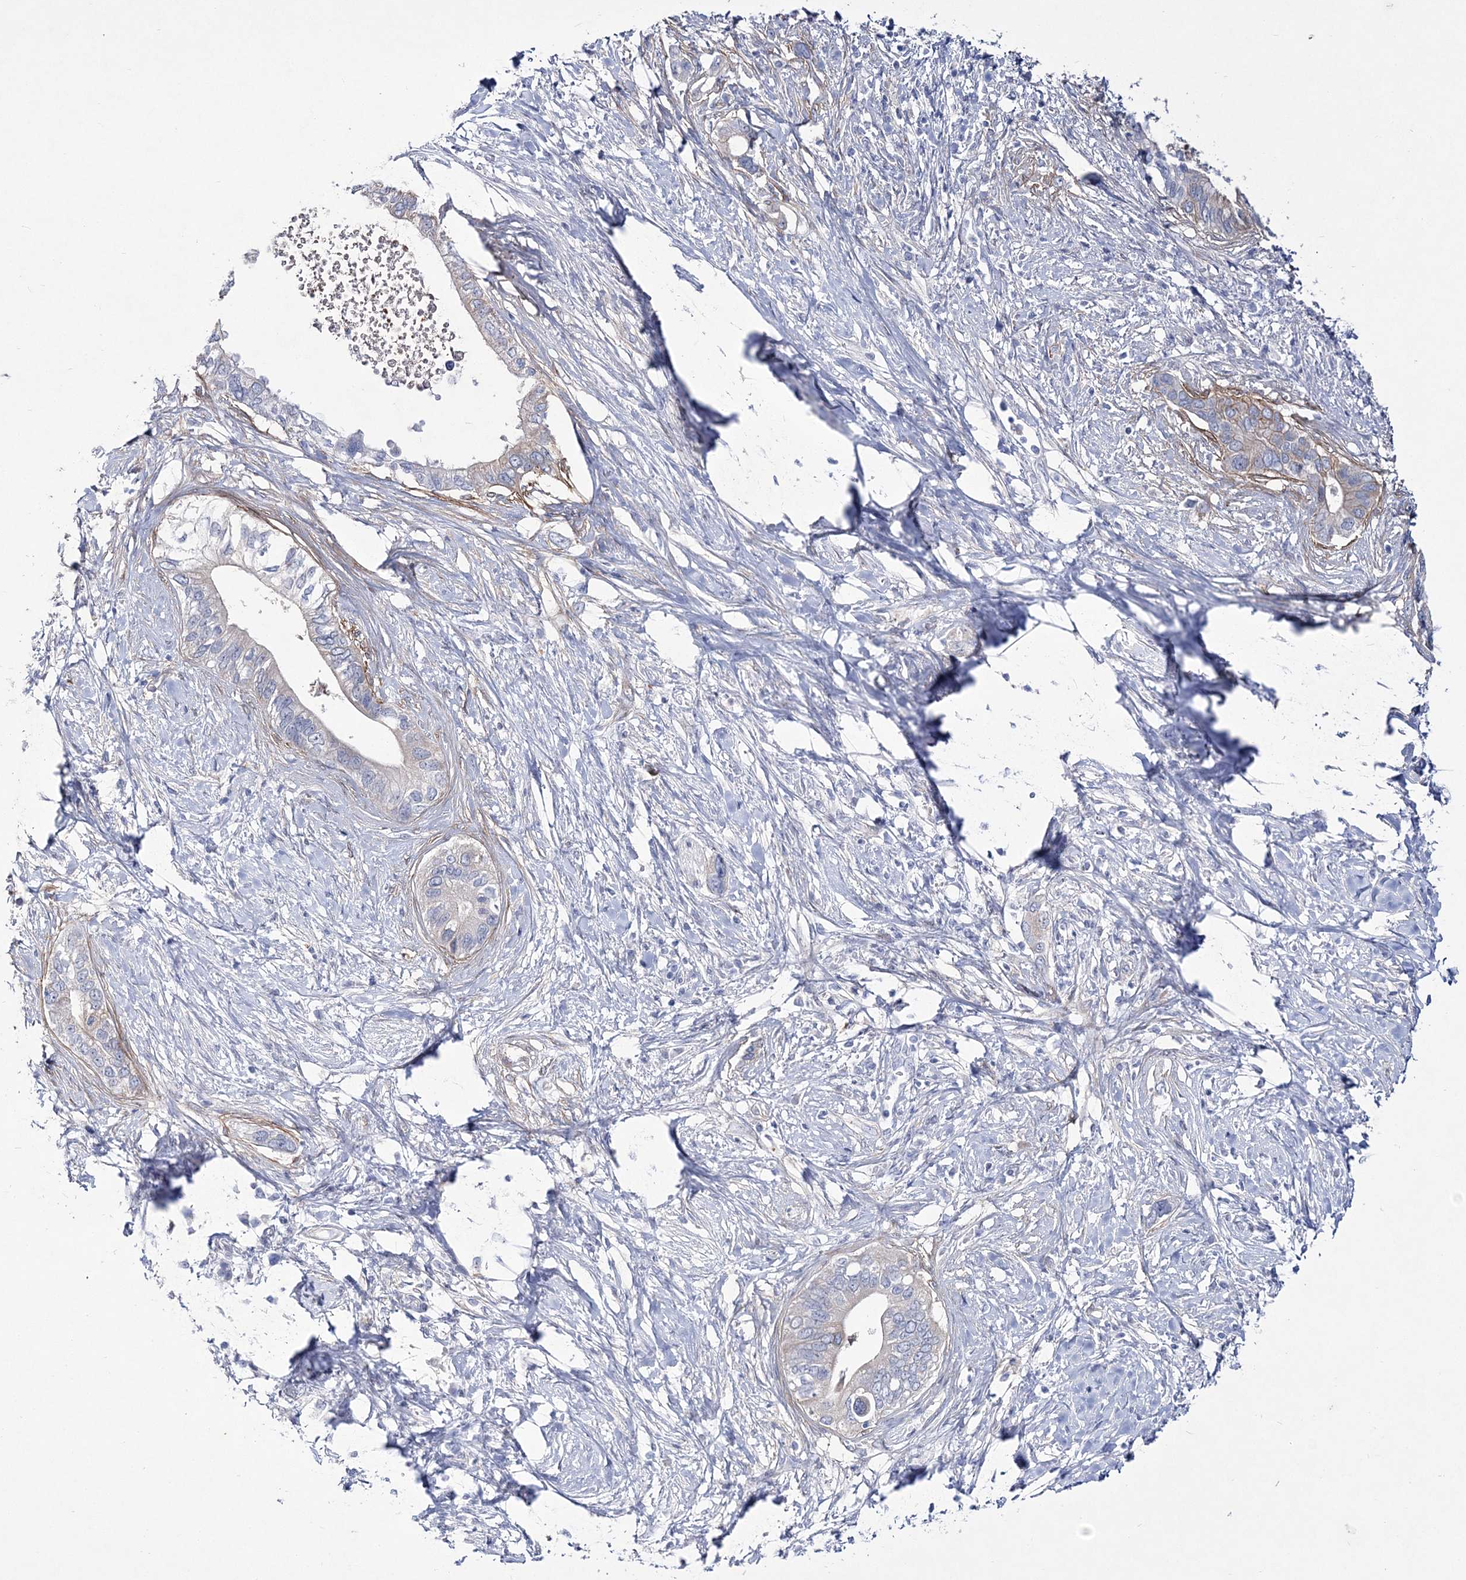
{"staining": {"intensity": "negative", "quantity": "none", "location": "none"}, "tissue": "pancreatic cancer", "cell_type": "Tumor cells", "image_type": "cancer", "snomed": [{"axis": "morphology", "description": "Normal tissue, NOS"}, {"axis": "morphology", "description": "Adenocarcinoma, NOS"}, {"axis": "topography", "description": "Pancreas"}, {"axis": "topography", "description": "Peripheral nerve tissue"}], "caption": "Immunohistochemistry histopathology image of human pancreatic cancer (adenocarcinoma) stained for a protein (brown), which reveals no expression in tumor cells.", "gene": "ANO1", "patient": {"sex": "male", "age": 59}}